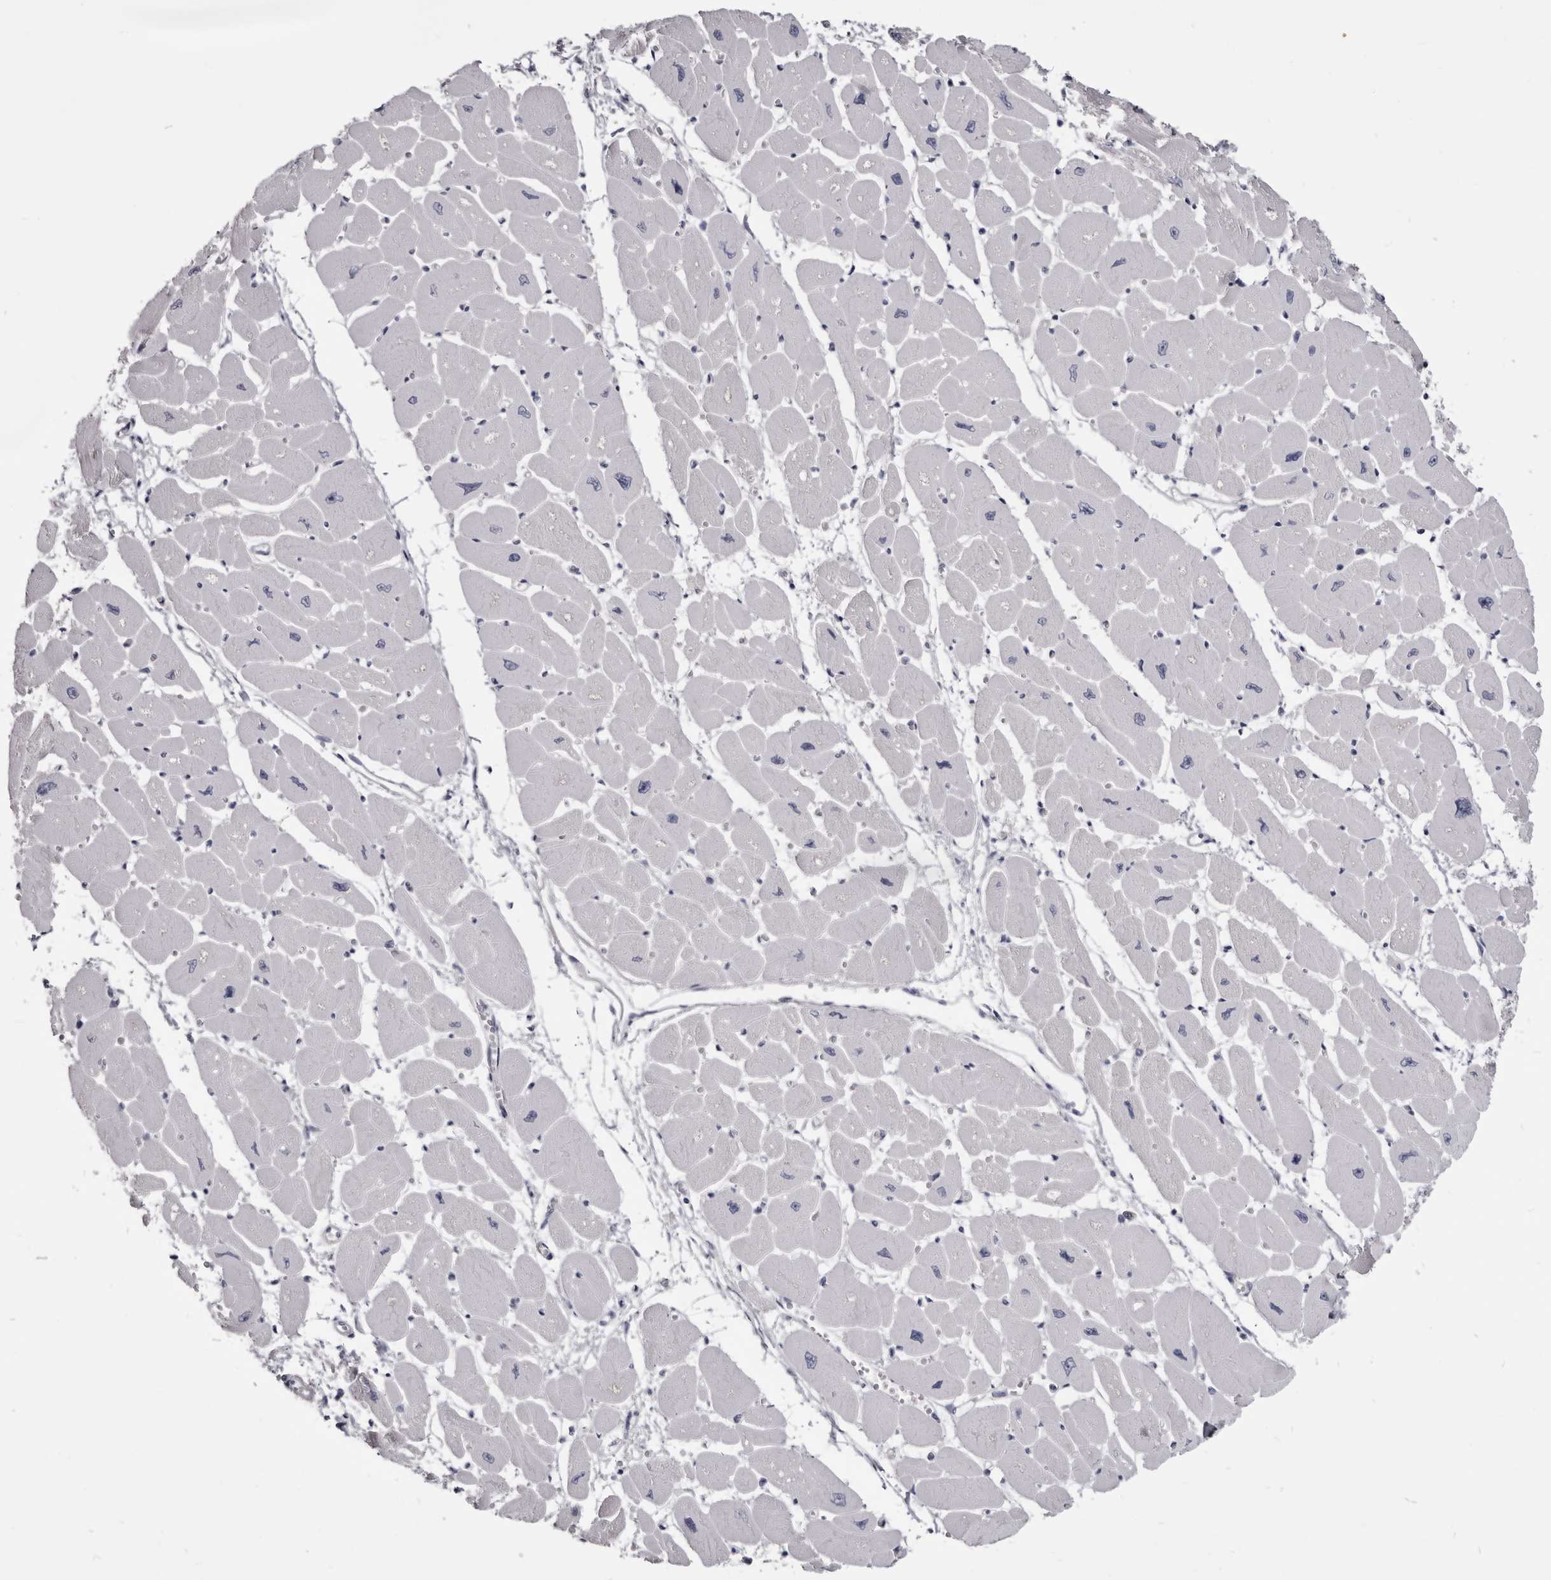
{"staining": {"intensity": "negative", "quantity": "none", "location": "none"}, "tissue": "heart muscle", "cell_type": "Cardiomyocytes", "image_type": "normal", "snomed": [{"axis": "morphology", "description": "Normal tissue, NOS"}, {"axis": "topography", "description": "Heart"}], "caption": "Protein analysis of unremarkable heart muscle exhibits no significant positivity in cardiomyocytes. Nuclei are stained in blue.", "gene": "CGN", "patient": {"sex": "female", "age": 54}}